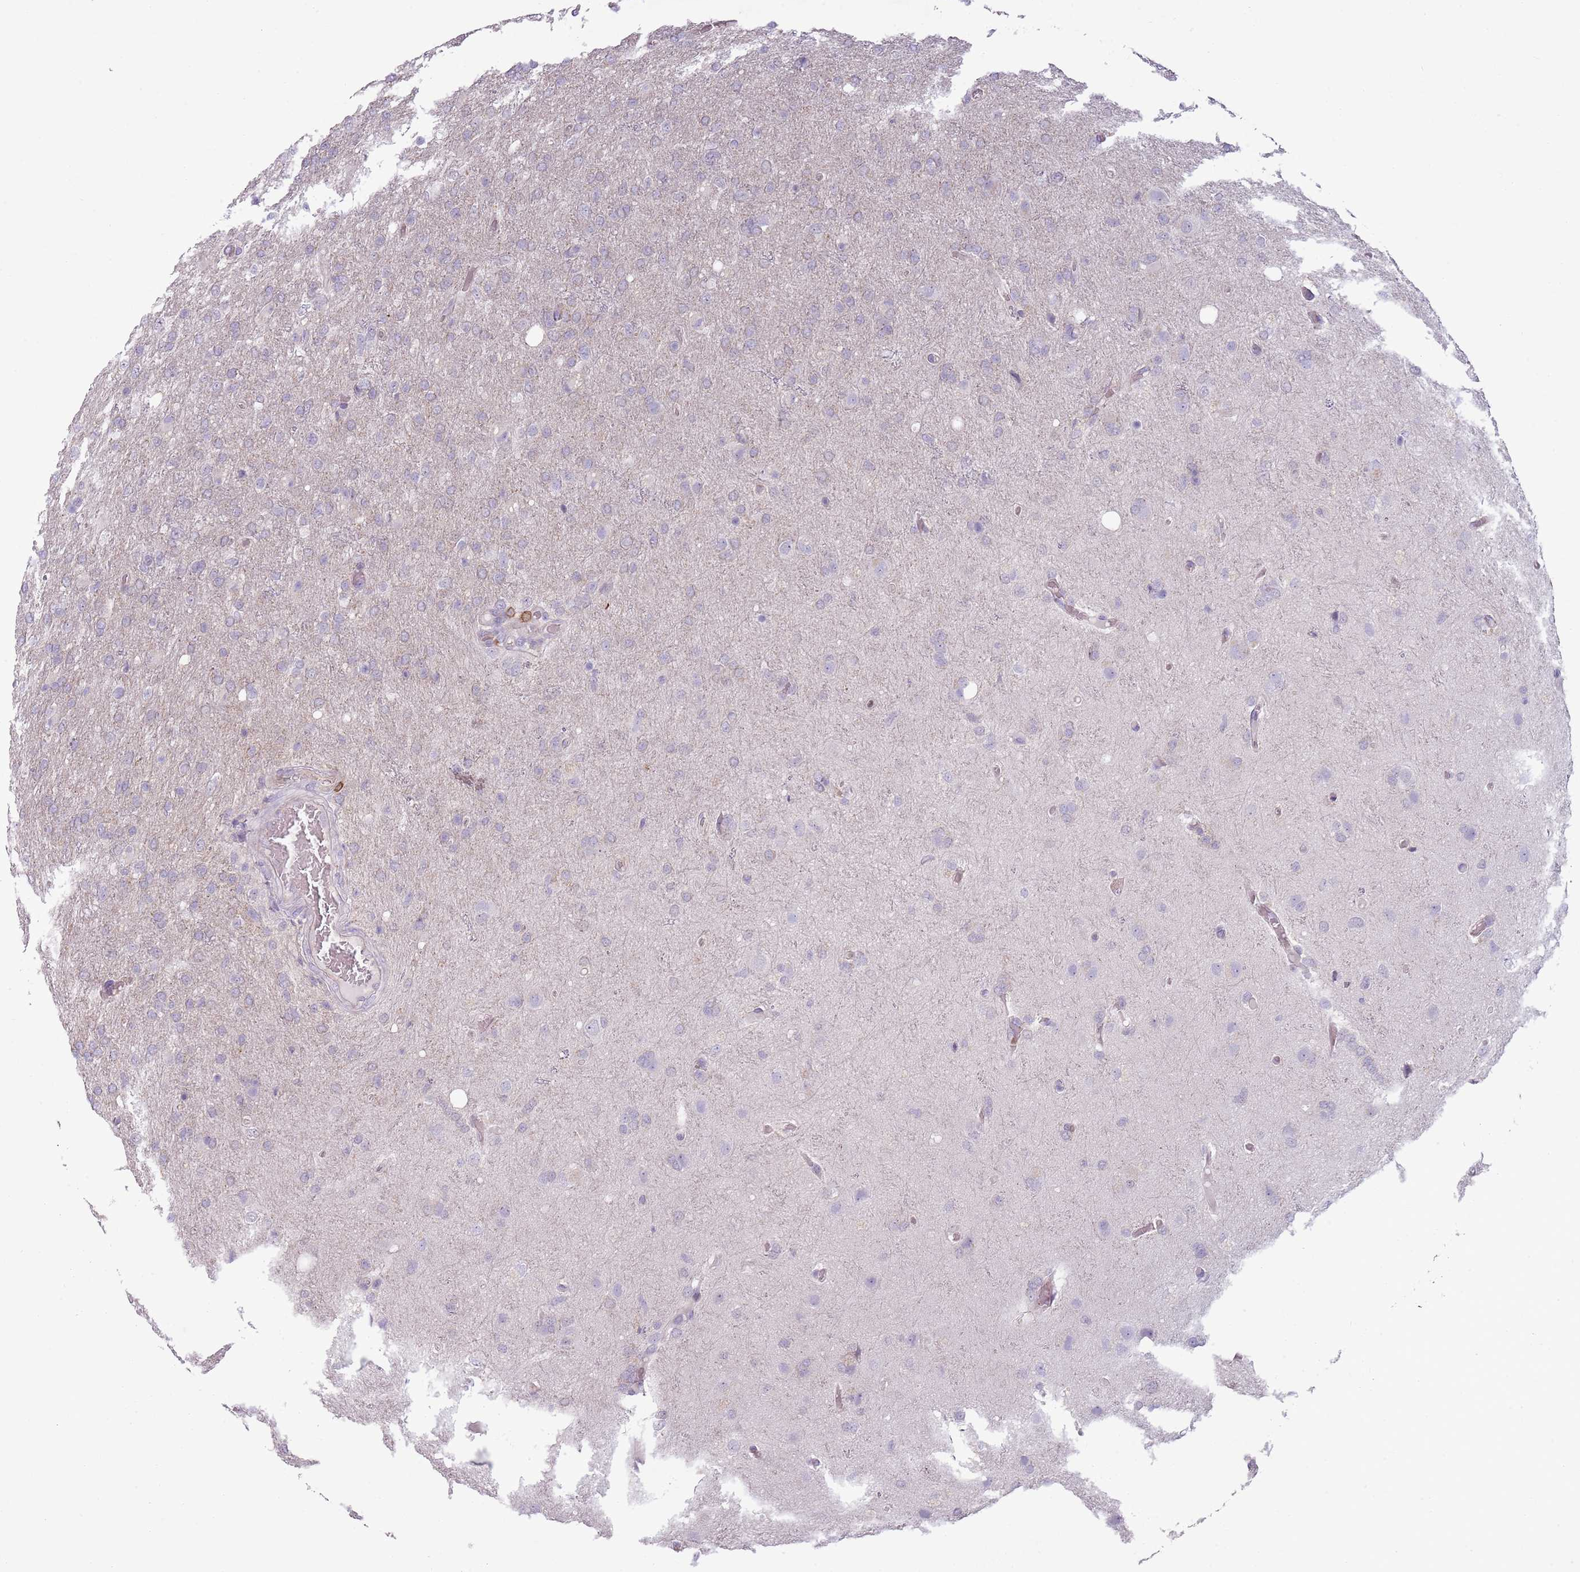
{"staining": {"intensity": "negative", "quantity": "none", "location": "none"}, "tissue": "glioma", "cell_type": "Tumor cells", "image_type": "cancer", "snomed": [{"axis": "morphology", "description": "Glioma, malignant, High grade"}, {"axis": "topography", "description": "Brain"}], "caption": "An immunohistochemistry photomicrograph of glioma is shown. There is no staining in tumor cells of glioma.", "gene": "ZNF583", "patient": {"sex": "female", "age": 74}}